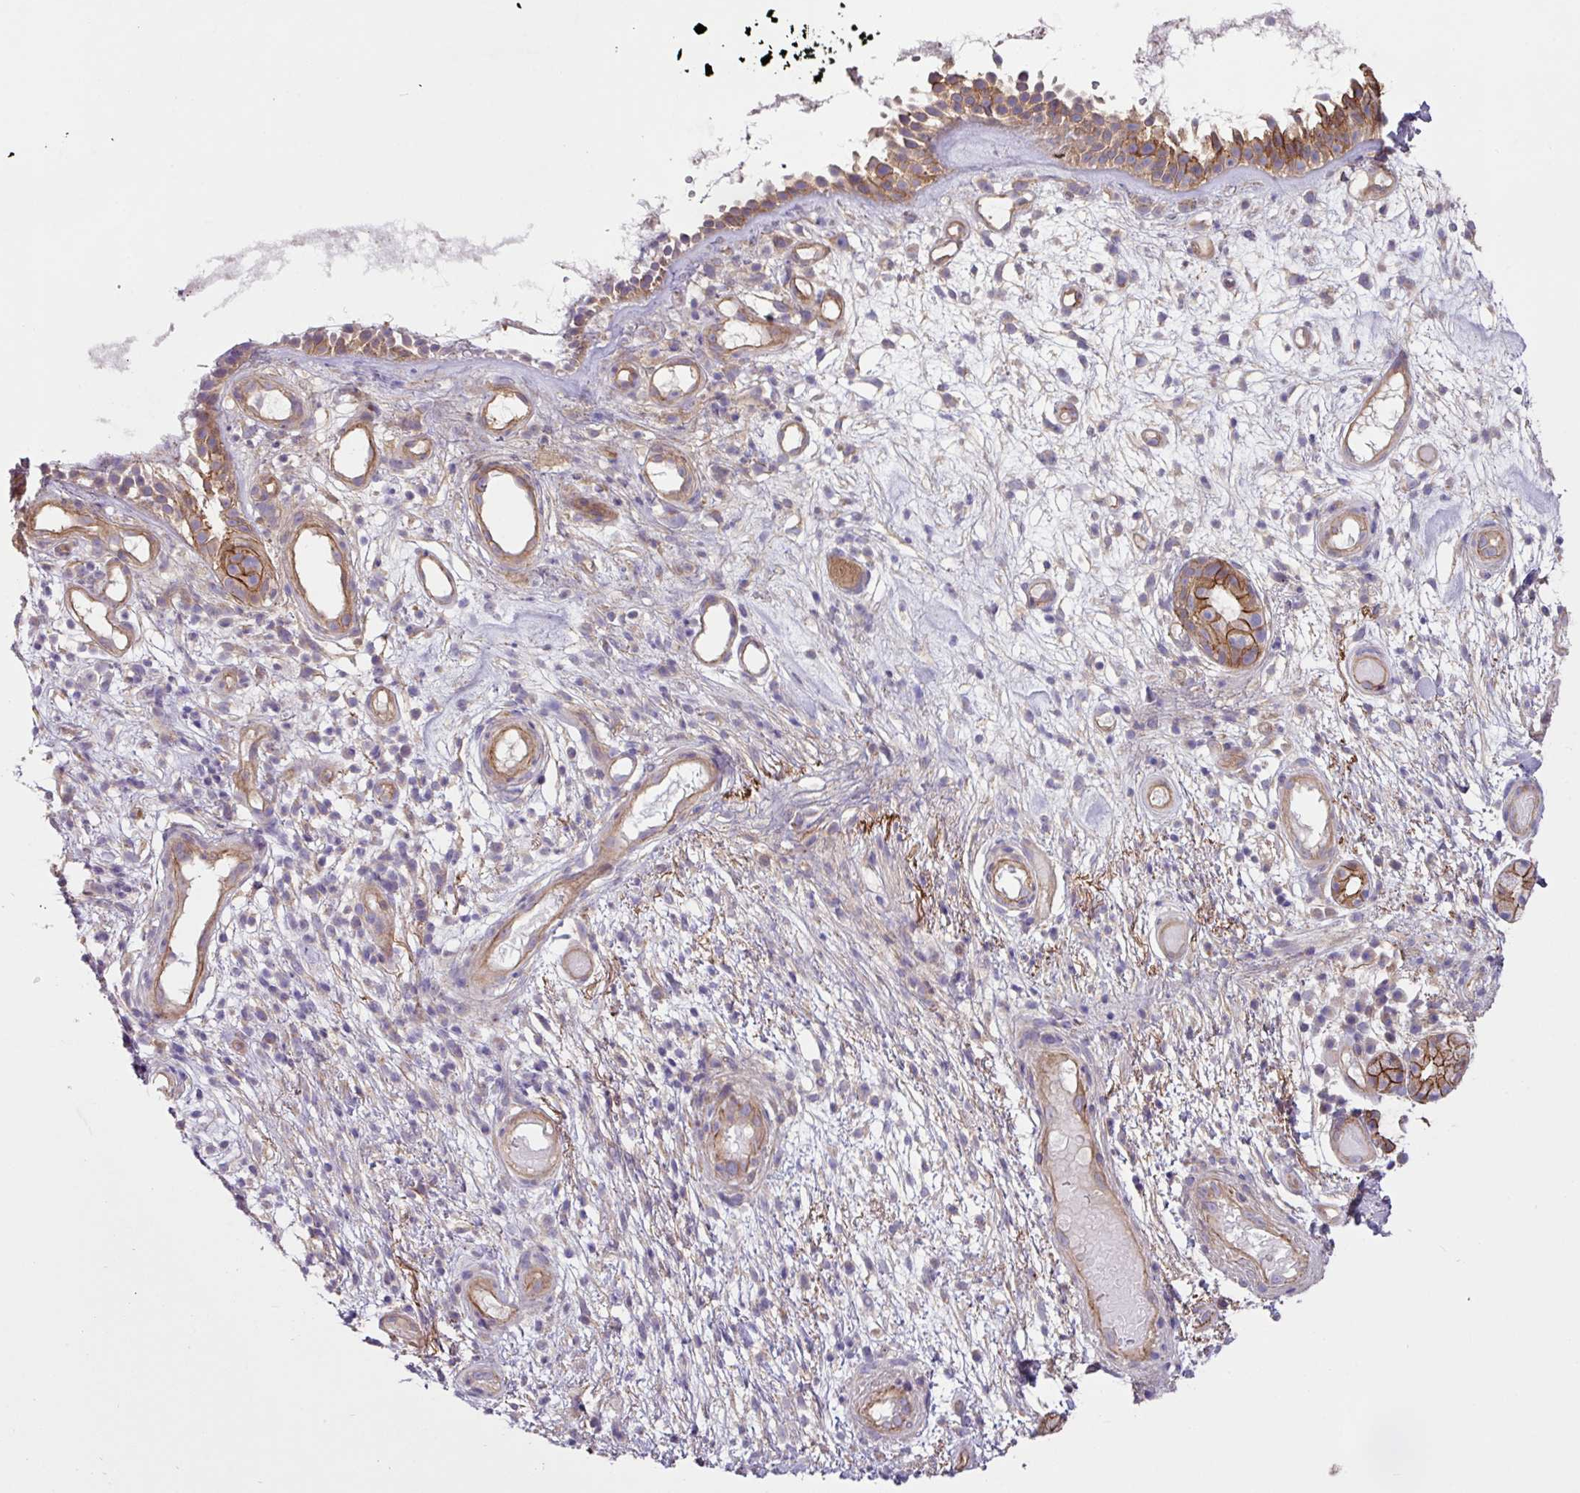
{"staining": {"intensity": "moderate", "quantity": ">75%", "location": "cytoplasmic/membranous"}, "tissue": "nasopharynx", "cell_type": "Respiratory epithelial cells", "image_type": "normal", "snomed": [{"axis": "morphology", "description": "Normal tissue, NOS"}, {"axis": "morphology", "description": "Inflammation, NOS"}, {"axis": "topography", "description": "Nasopharynx"}], "caption": "Immunohistochemical staining of normal human nasopharynx displays medium levels of moderate cytoplasmic/membranous expression in about >75% of respiratory epithelial cells. (Brightfield microscopy of DAB IHC at high magnification).", "gene": "RIC1", "patient": {"sex": "male", "age": 54}}